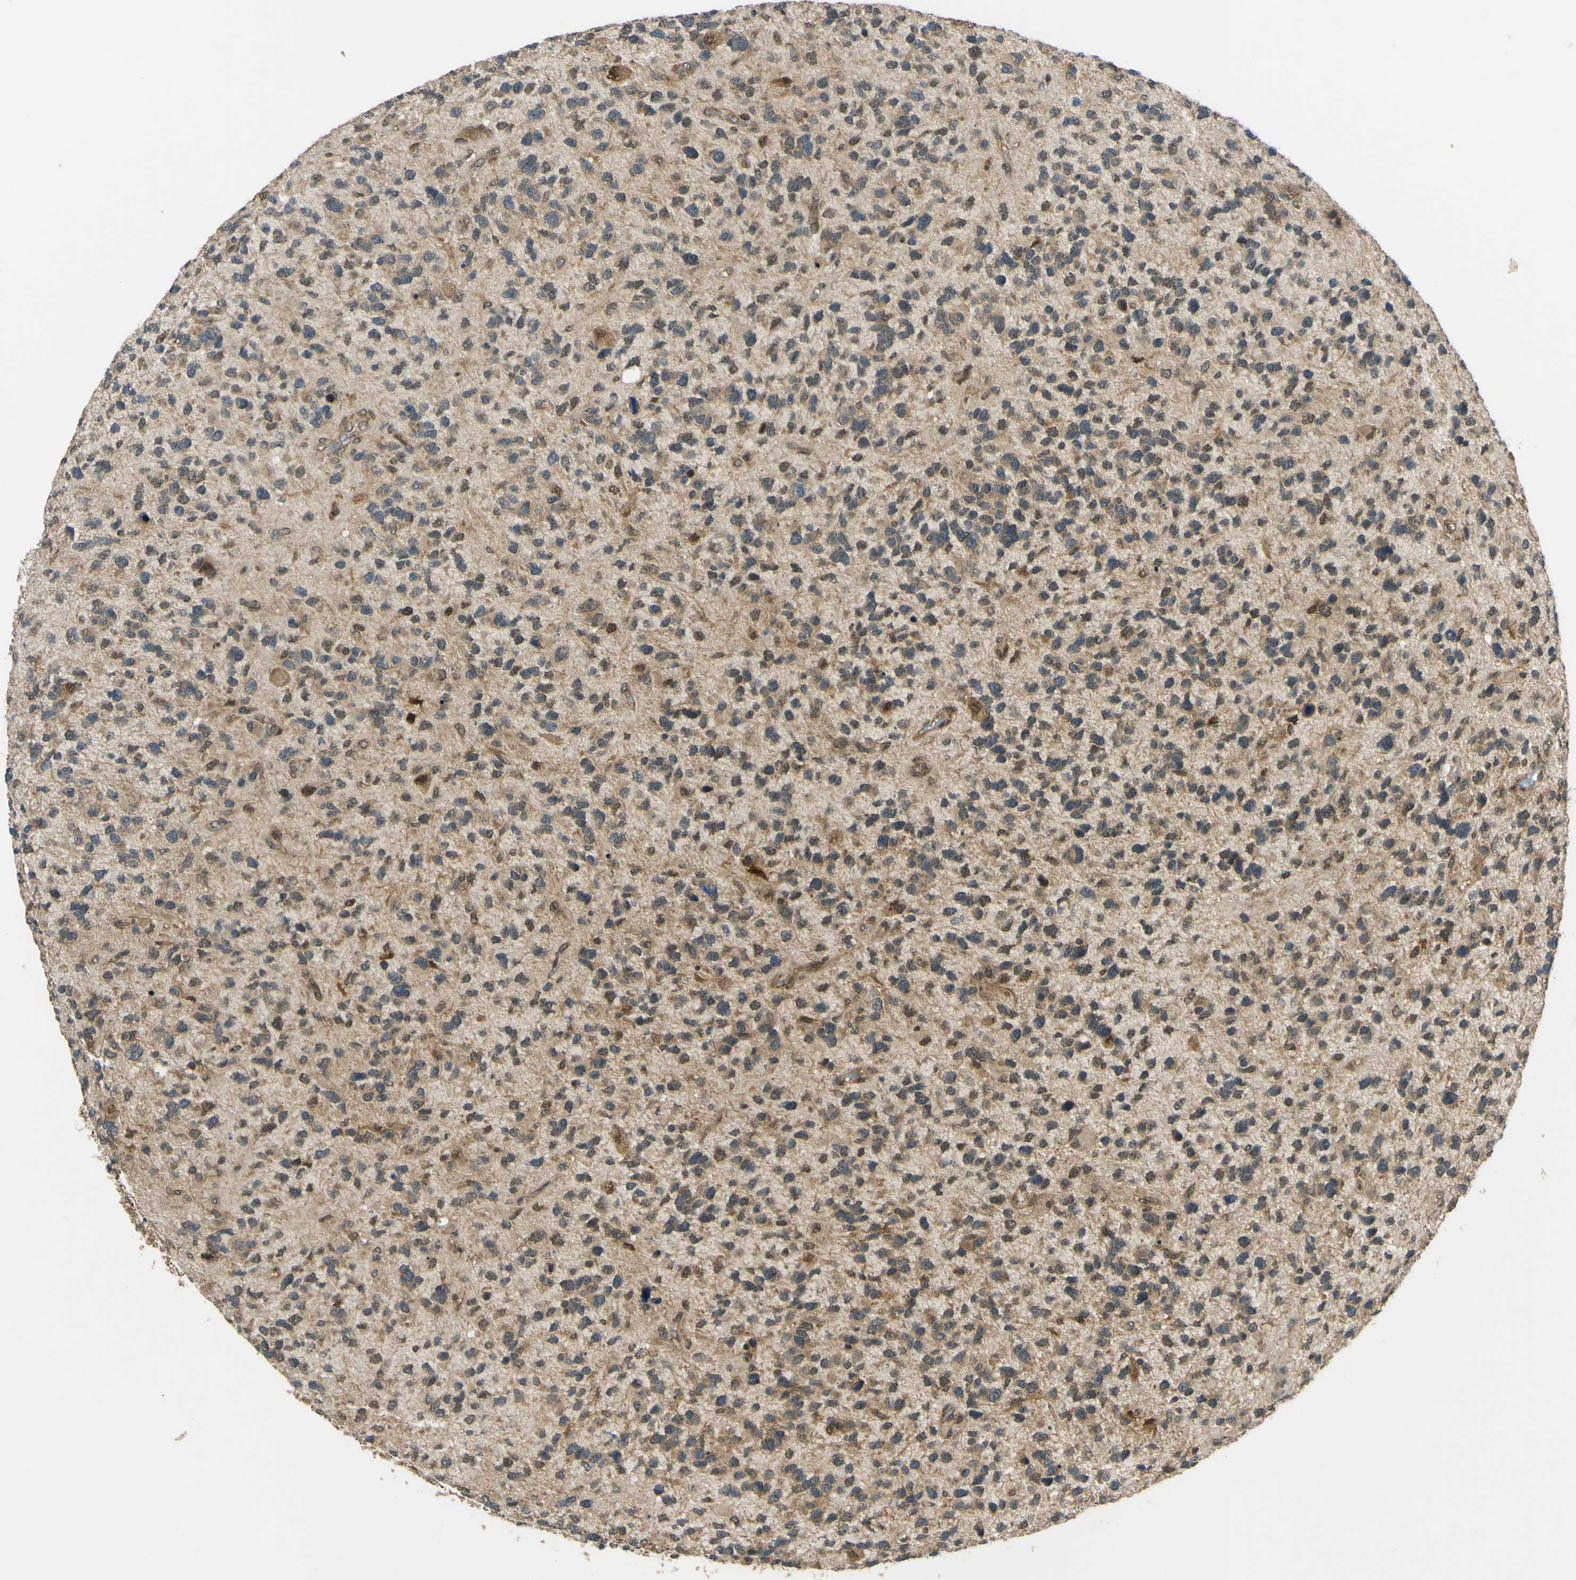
{"staining": {"intensity": "moderate", "quantity": "25%-75%", "location": "cytoplasmic/membranous,nuclear"}, "tissue": "glioma", "cell_type": "Tumor cells", "image_type": "cancer", "snomed": [{"axis": "morphology", "description": "Glioma, malignant, High grade"}, {"axis": "topography", "description": "Brain"}], "caption": "IHC micrograph of high-grade glioma (malignant) stained for a protein (brown), which exhibits medium levels of moderate cytoplasmic/membranous and nuclear expression in about 25%-75% of tumor cells.", "gene": "ABCC8", "patient": {"sex": "female", "age": 58}}